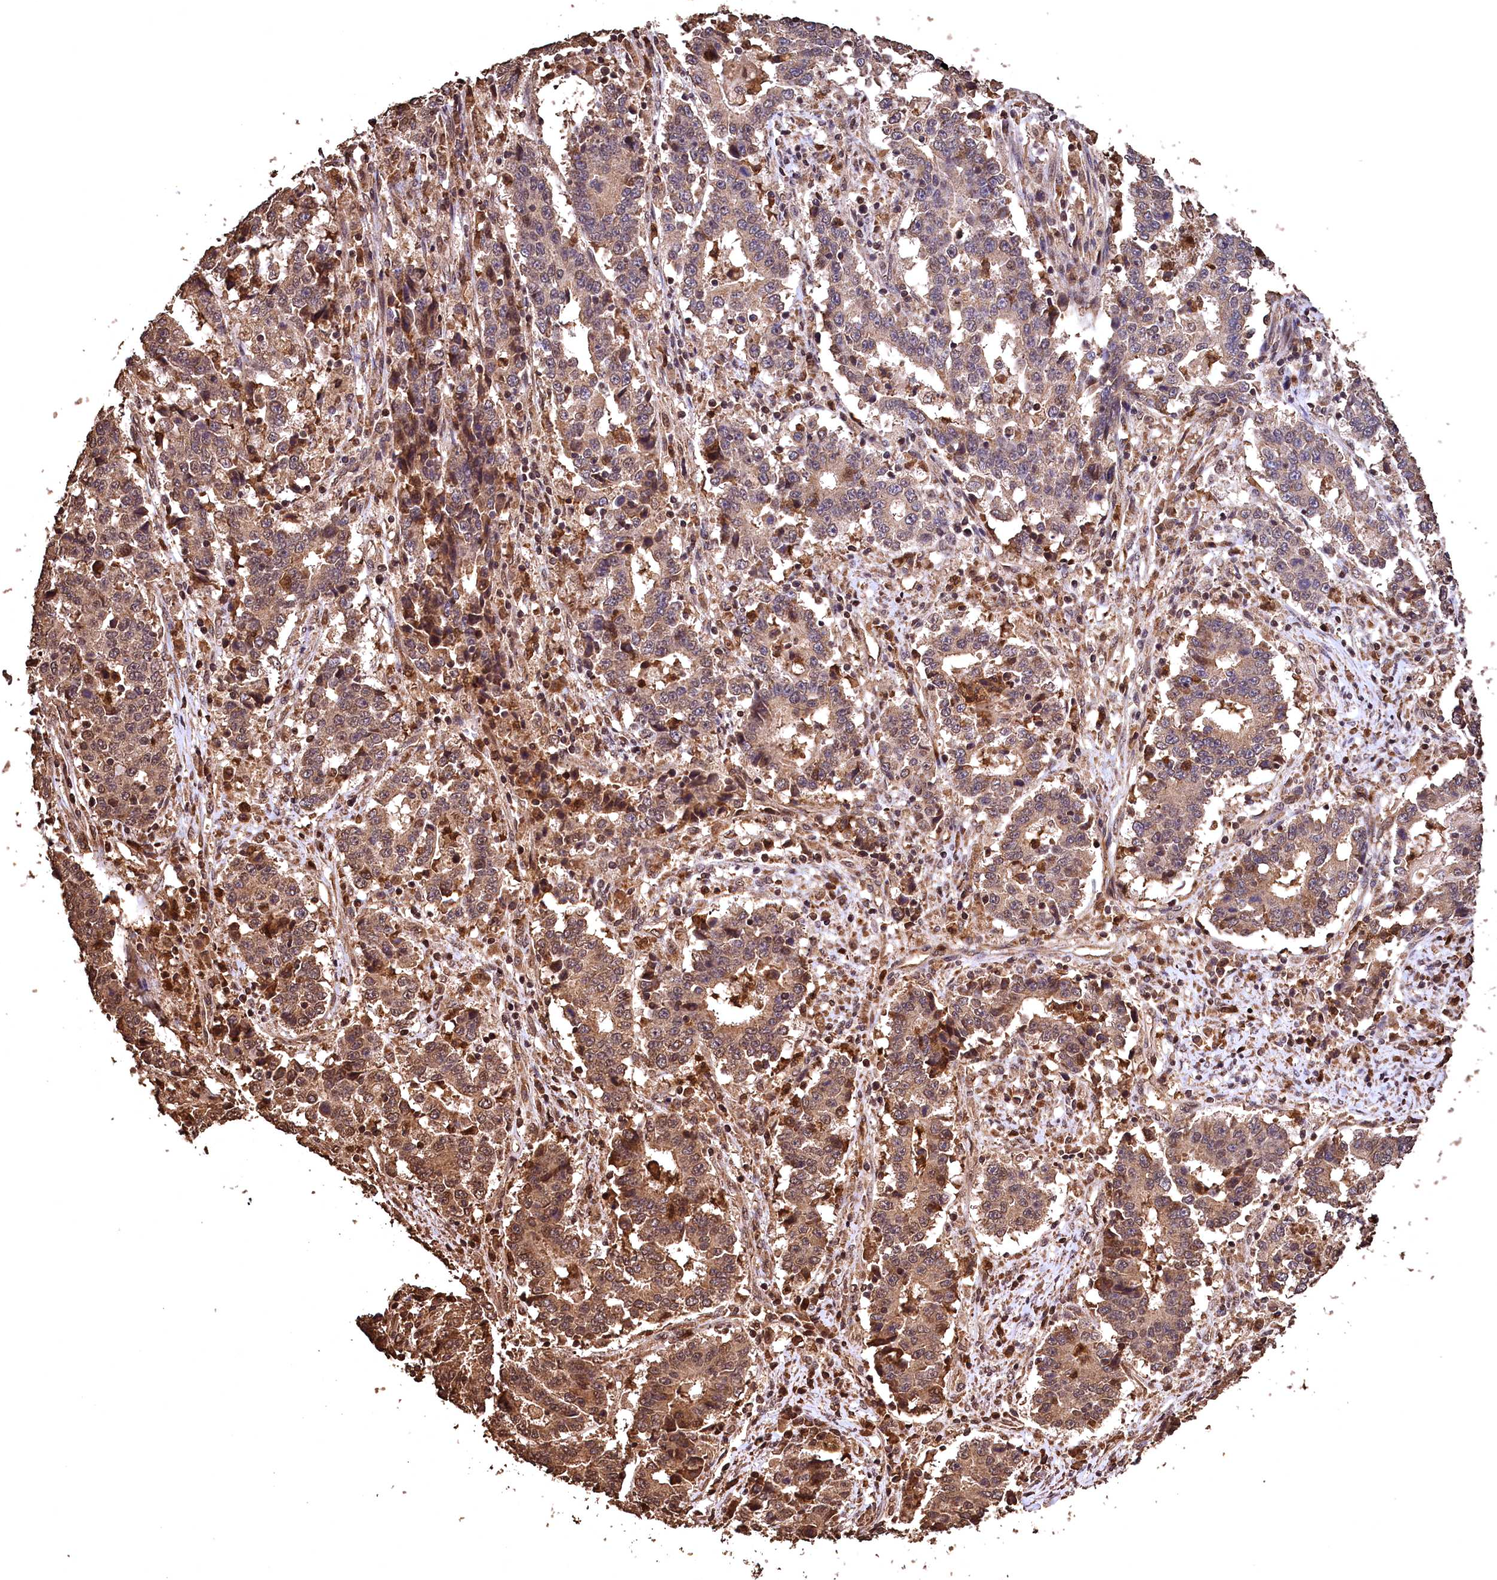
{"staining": {"intensity": "moderate", "quantity": "25%-75%", "location": "cytoplasmic/membranous"}, "tissue": "stomach cancer", "cell_type": "Tumor cells", "image_type": "cancer", "snomed": [{"axis": "morphology", "description": "Adenocarcinoma, NOS"}, {"axis": "topography", "description": "Stomach"}], "caption": "Protein analysis of stomach cancer tissue exhibits moderate cytoplasmic/membranous positivity in about 25%-75% of tumor cells. (DAB (3,3'-diaminobenzidine) IHC, brown staining for protein, blue staining for nuclei).", "gene": "CEP57L1", "patient": {"sex": "male", "age": 59}}